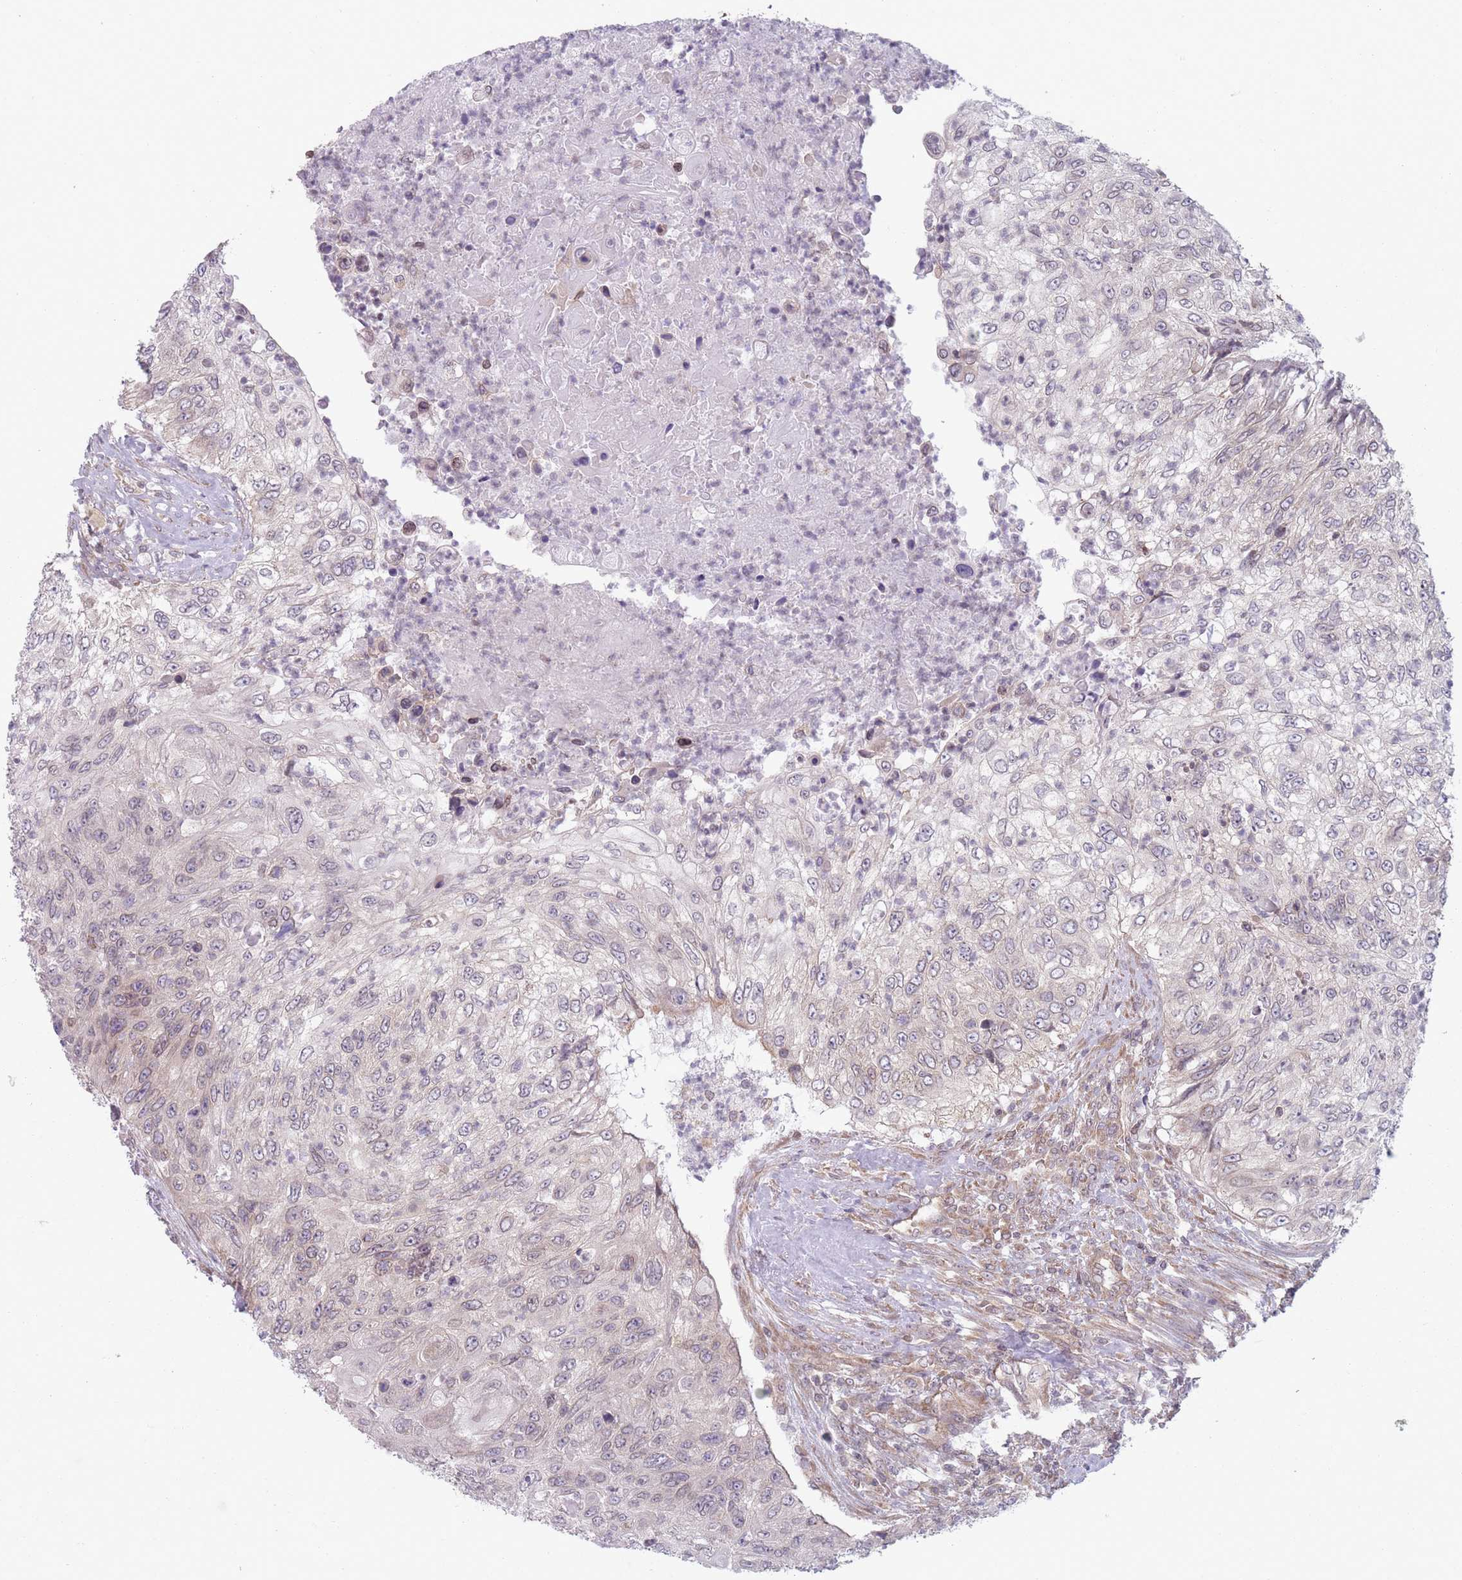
{"staining": {"intensity": "weak", "quantity": "<25%", "location": "cytoplasmic/membranous"}, "tissue": "urothelial cancer", "cell_type": "Tumor cells", "image_type": "cancer", "snomed": [{"axis": "morphology", "description": "Urothelial carcinoma, High grade"}, {"axis": "topography", "description": "Urinary bladder"}], "caption": "The micrograph demonstrates no significant expression in tumor cells of urothelial cancer.", "gene": "VRK2", "patient": {"sex": "female", "age": 60}}